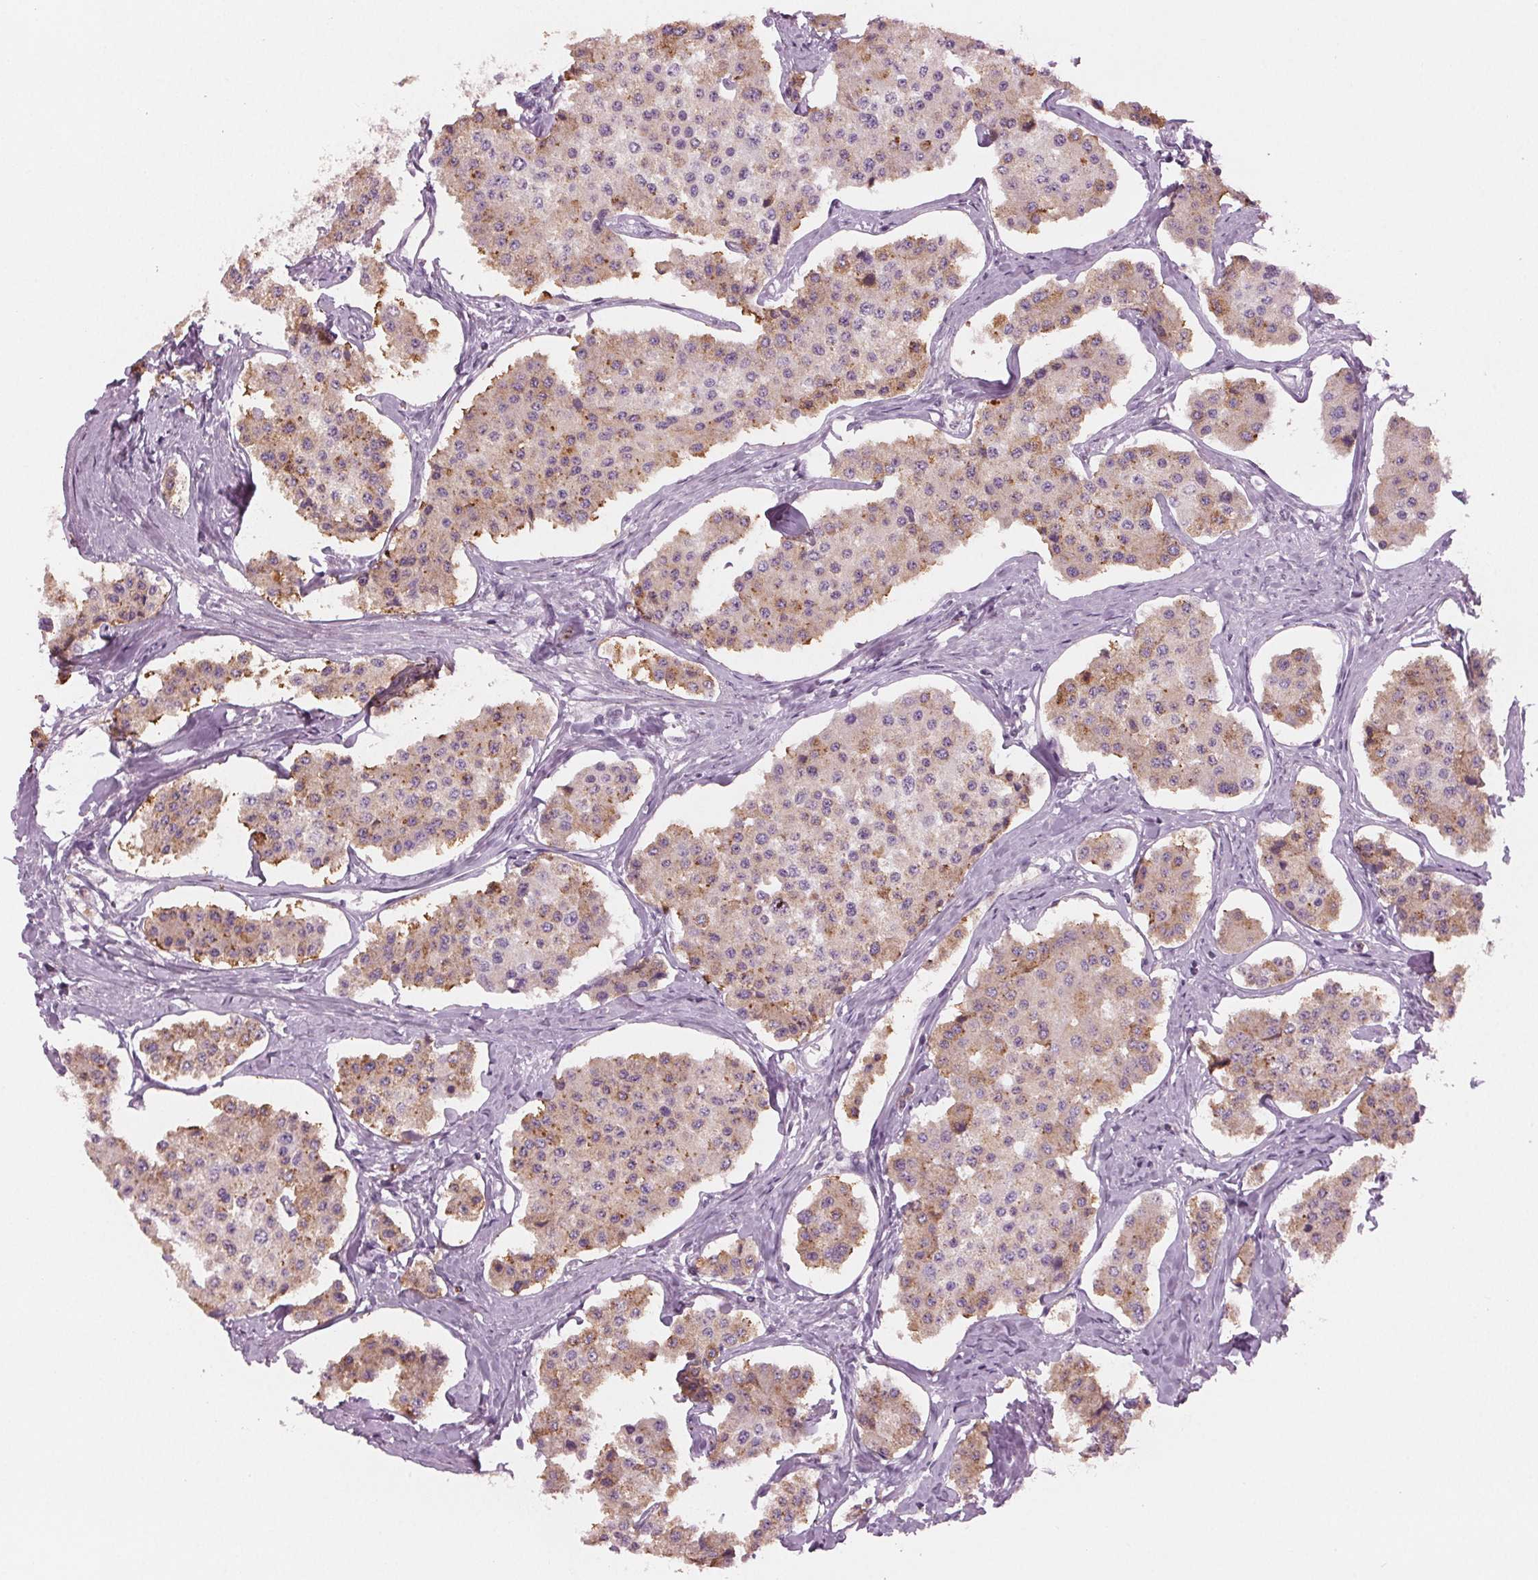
{"staining": {"intensity": "moderate", "quantity": "<25%", "location": "cytoplasmic/membranous"}, "tissue": "carcinoid", "cell_type": "Tumor cells", "image_type": "cancer", "snomed": [{"axis": "morphology", "description": "Carcinoid, malignant, NOS"}, {"axis": "topography", "description": "Small intestine"}], "caption": "Protein analysis of carcinoid tissue displays moderate cytoplasmic/membranous expression in approximately <25% of tumor cells.", "gene": "PRAP1", "patient": {"sex": "female", "age": 65}}